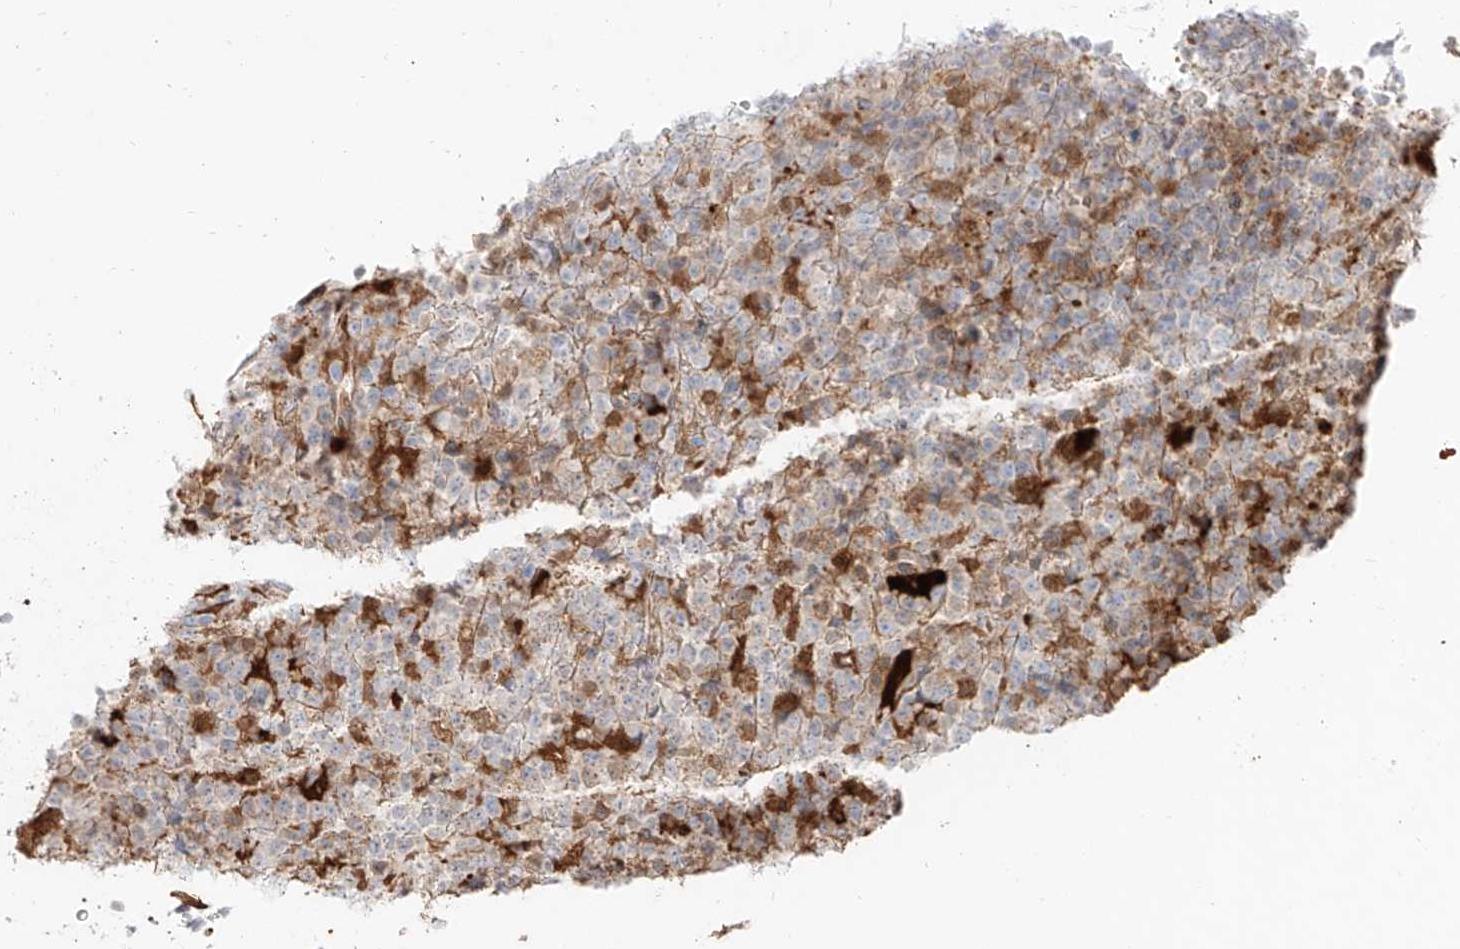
{"staining": {"intensity": "moderate", "quantity": "<25%", "location": "cytoplasmic/membranous"}, "tissue": "lymphoma", "cell_type": "Tumor cells", "image_type": "cancer", "snomed": [{"axis": "morphology", "description": "Malignant lymphoma, non-Hodgkin's type, High grade"}, {"axis": "topography", "description": "Lymph node"}], "caption": "A photomicrograph showing moderate cytoplasmic/membranous positivity in about <25% of tumor cells in malignant lymphoma, non-Hodgkin's type (high-grade), as visualized by brown immunohistochemical staining.", "gene": "KYNU", "patient": {"sex": "male", "age": 13}}